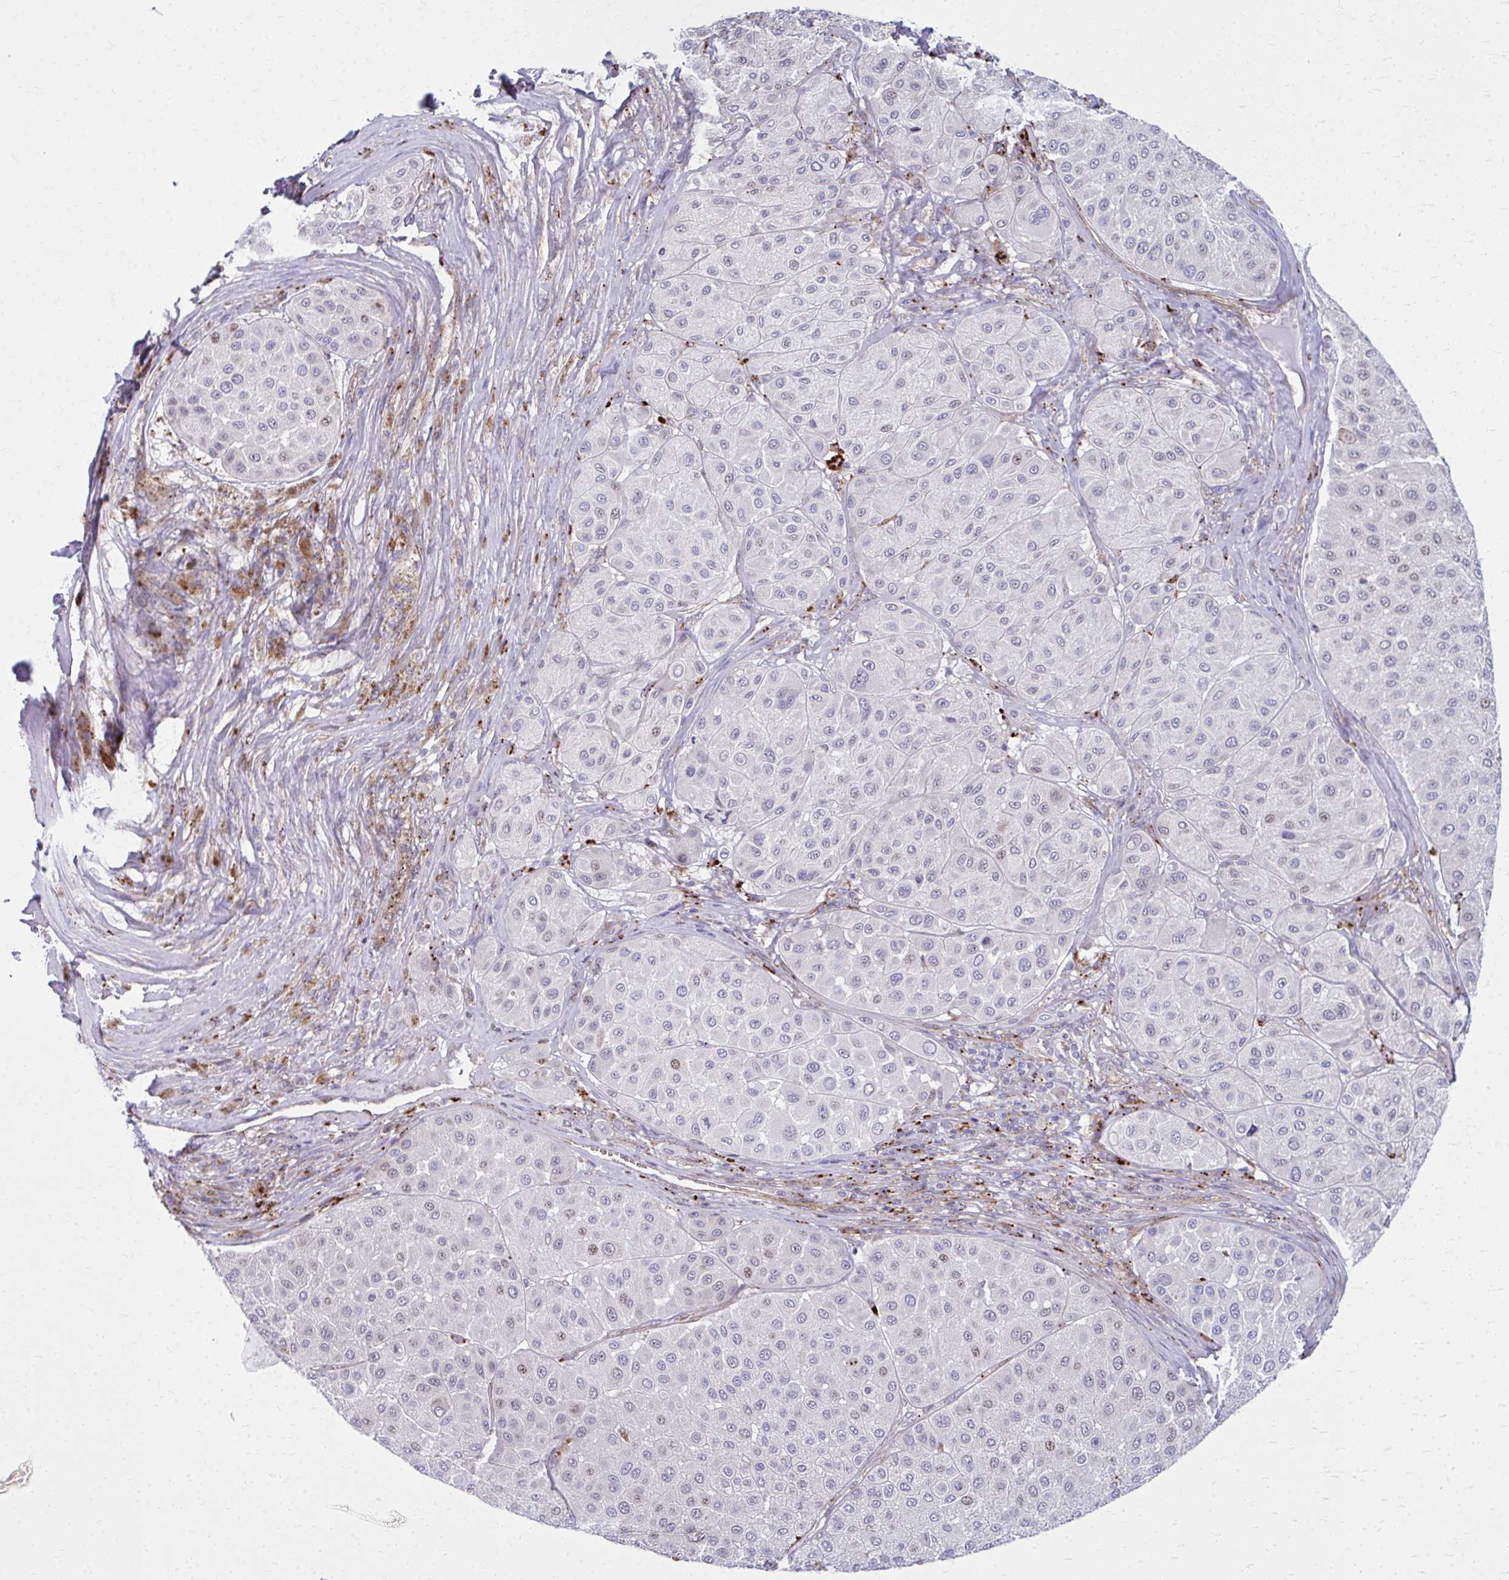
{"staining": {"intensity": "weak", "quantity": "<25%", "location": "nuclear"}, "tissue": "melanoma", "cell_type": "Tumor cells", "image_type": "cancer", "snomed": [{"axis": "morphology", "description": "Malignant melanoma, Metastatic site"}, {"axis": "topography", "description": "Smooth muscle"}], "caption": "Immunohistochemistry photomicrograph of malignant melanoma (metastatic site) stained for a protein (brown), which exhibits no expression in tumor cells. (DAB immunohistochemistry with hematoxylin counter stain).", "gene": "LRRC4B", "patient": {"sex": "male", "age": 41}}